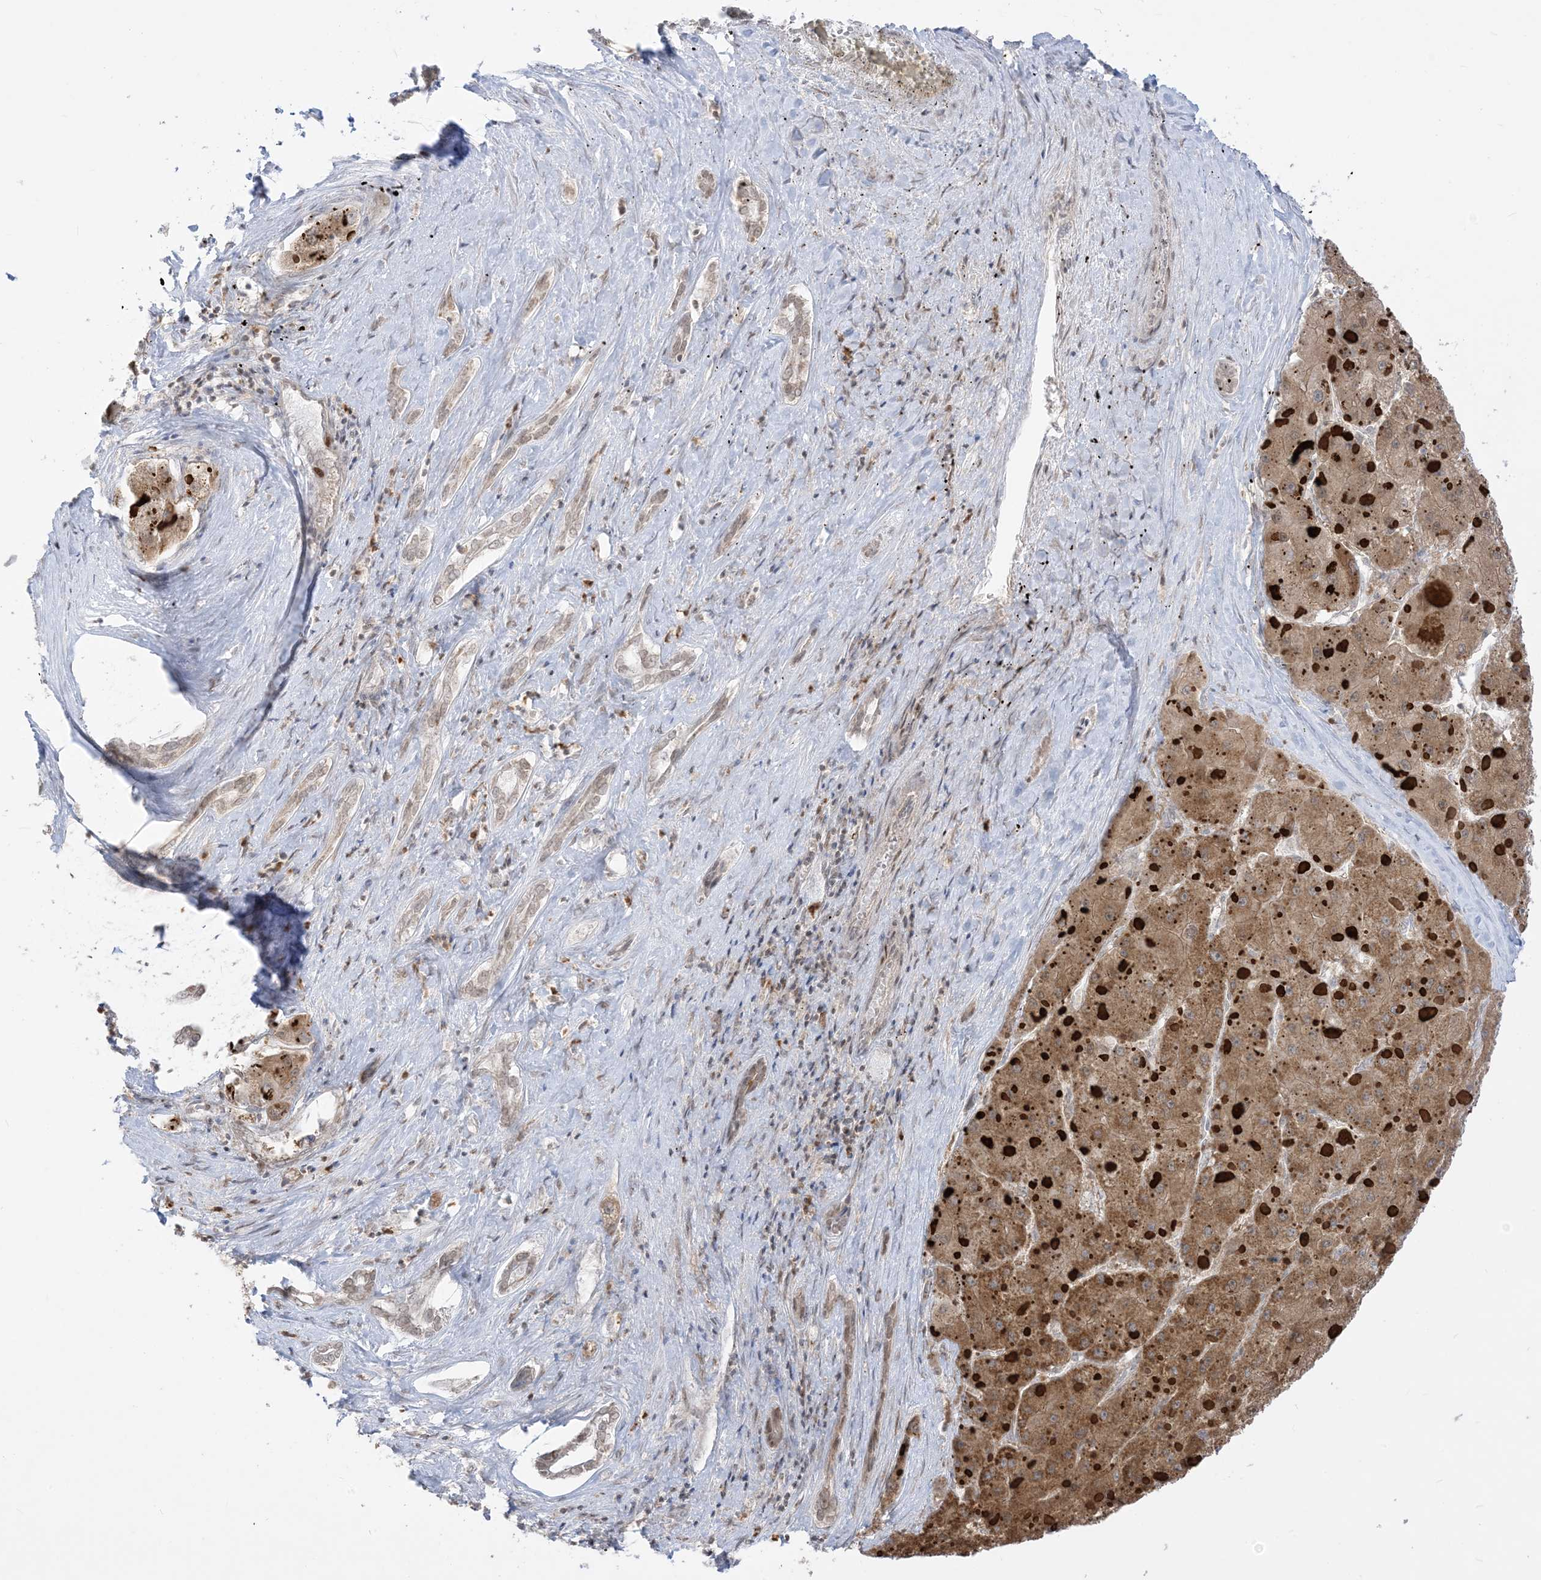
{"staining": {"intensity": "moderate", "quantity": ">75%", "location": "cytoplasmic/membranous"}, "tissue": "liver cancer", "cell_type": "Tumor cells", "image_type": "cancer", "snomed": [{"axis": "morphology", "description": "Carcinoma, Hepatocellular, NOS"}, {"axis": "topography", "description": "Liver"}], "caption": "Brown immunohistochemical staining in human liver cancer demonstrates moderate cytoplasmic/membranous staining in approximately >75% of tumor cells. (IHC, brightfield microscopy, high magnification).", "gene": "KANSL3", "patient": {"sex": "female", "age": 73}}